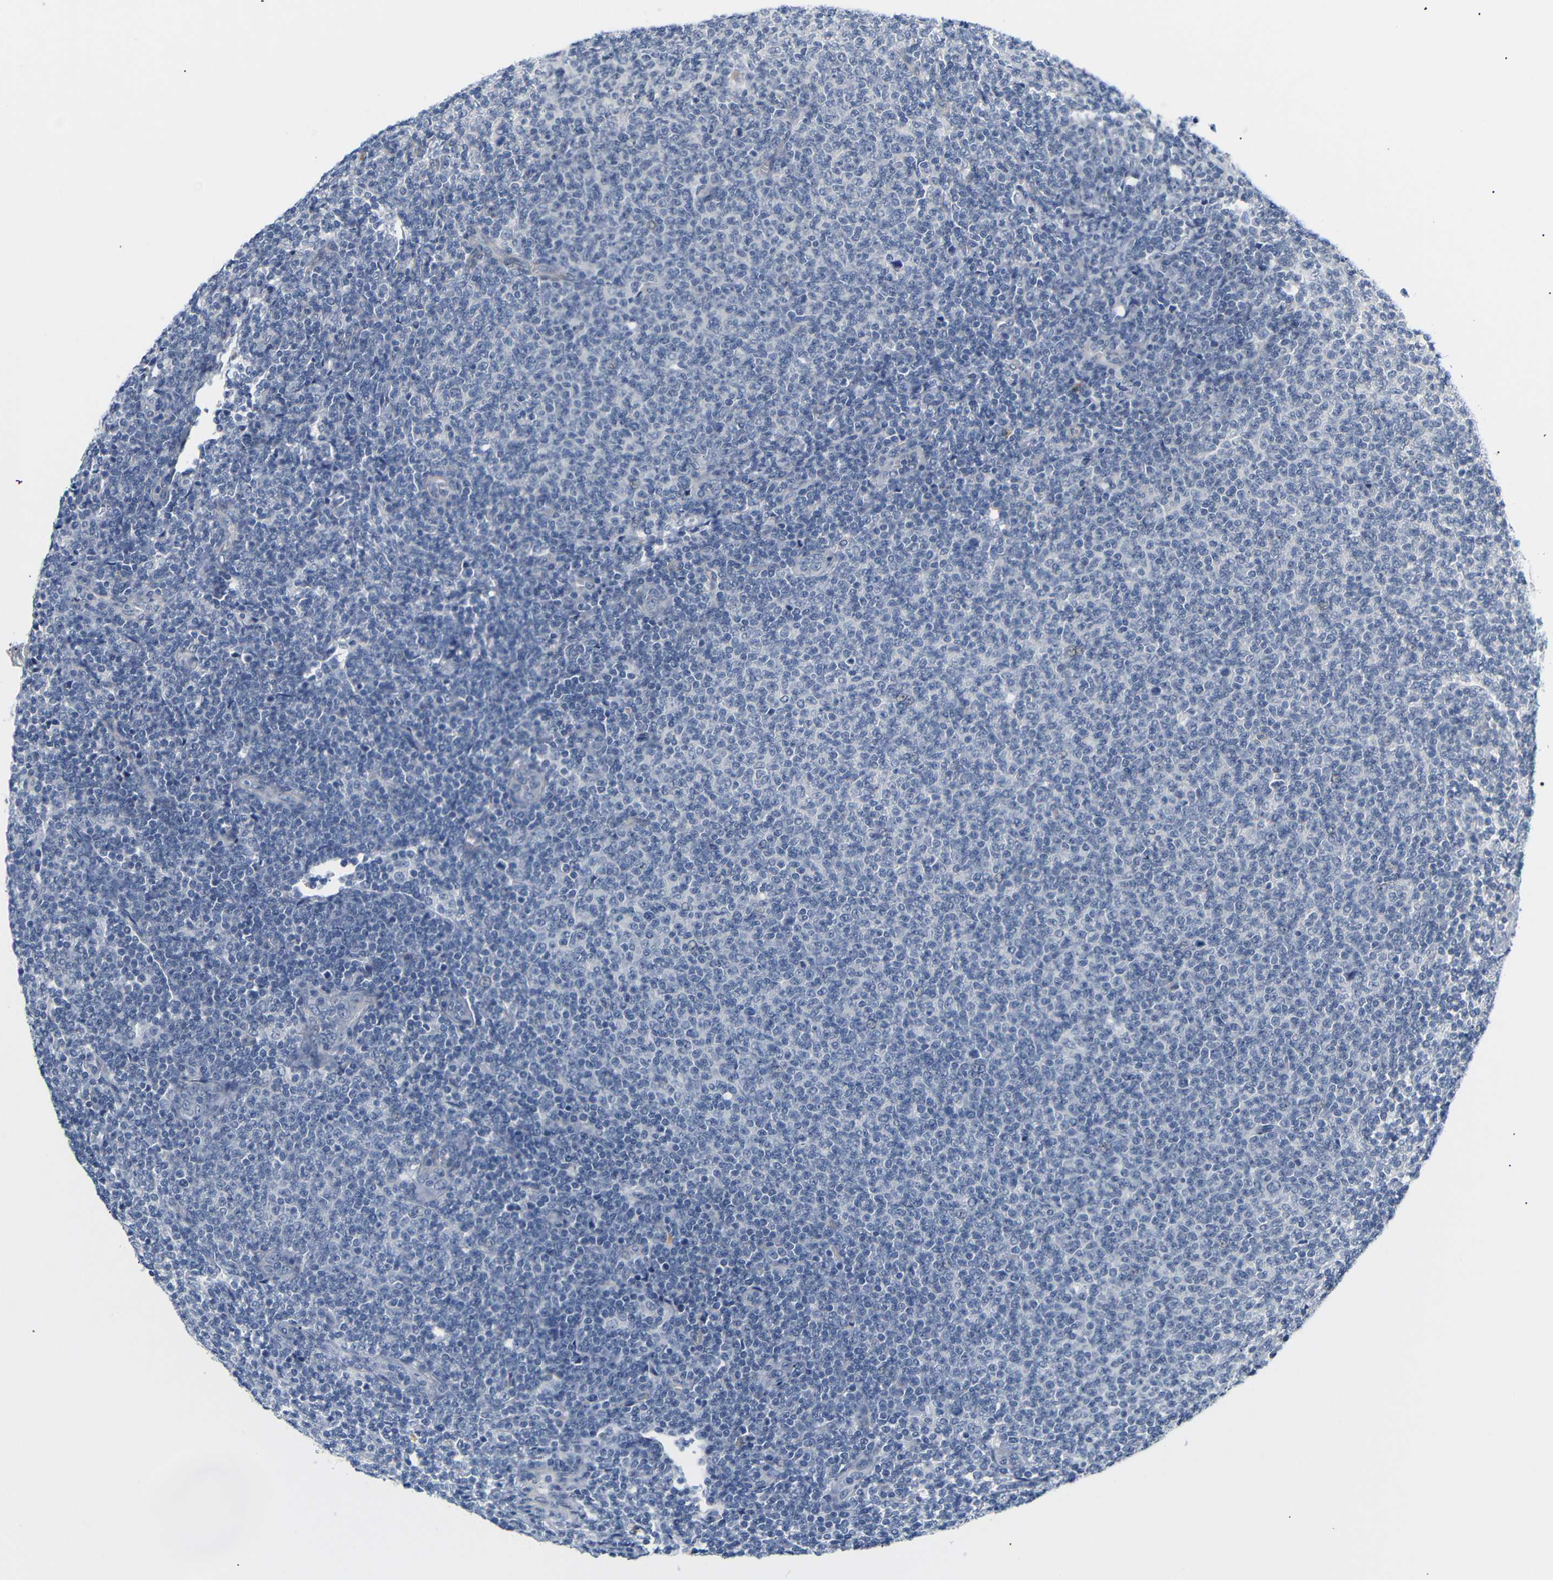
{"staining": {"intensity": "negative", "quantity": "none", "location": "none"}, "tissue": "lymphoma", "cell_type": "Tumor cells", "image_type": "cancer", "snomed": [{"axis": "morphology", "description": "Malignant lymphoma, non-Hodgkin's type, Low grade"}, {"axis": "topography", "description": "Lymph node"}], "caption": "Photomicrograph shows no protein positivity in tumor cells of malignant lymphoma, non-Hodgkin's type (low-grade) tissue.", "gene": "STMN3", "patient": {"sex": "male", "age": 66}}